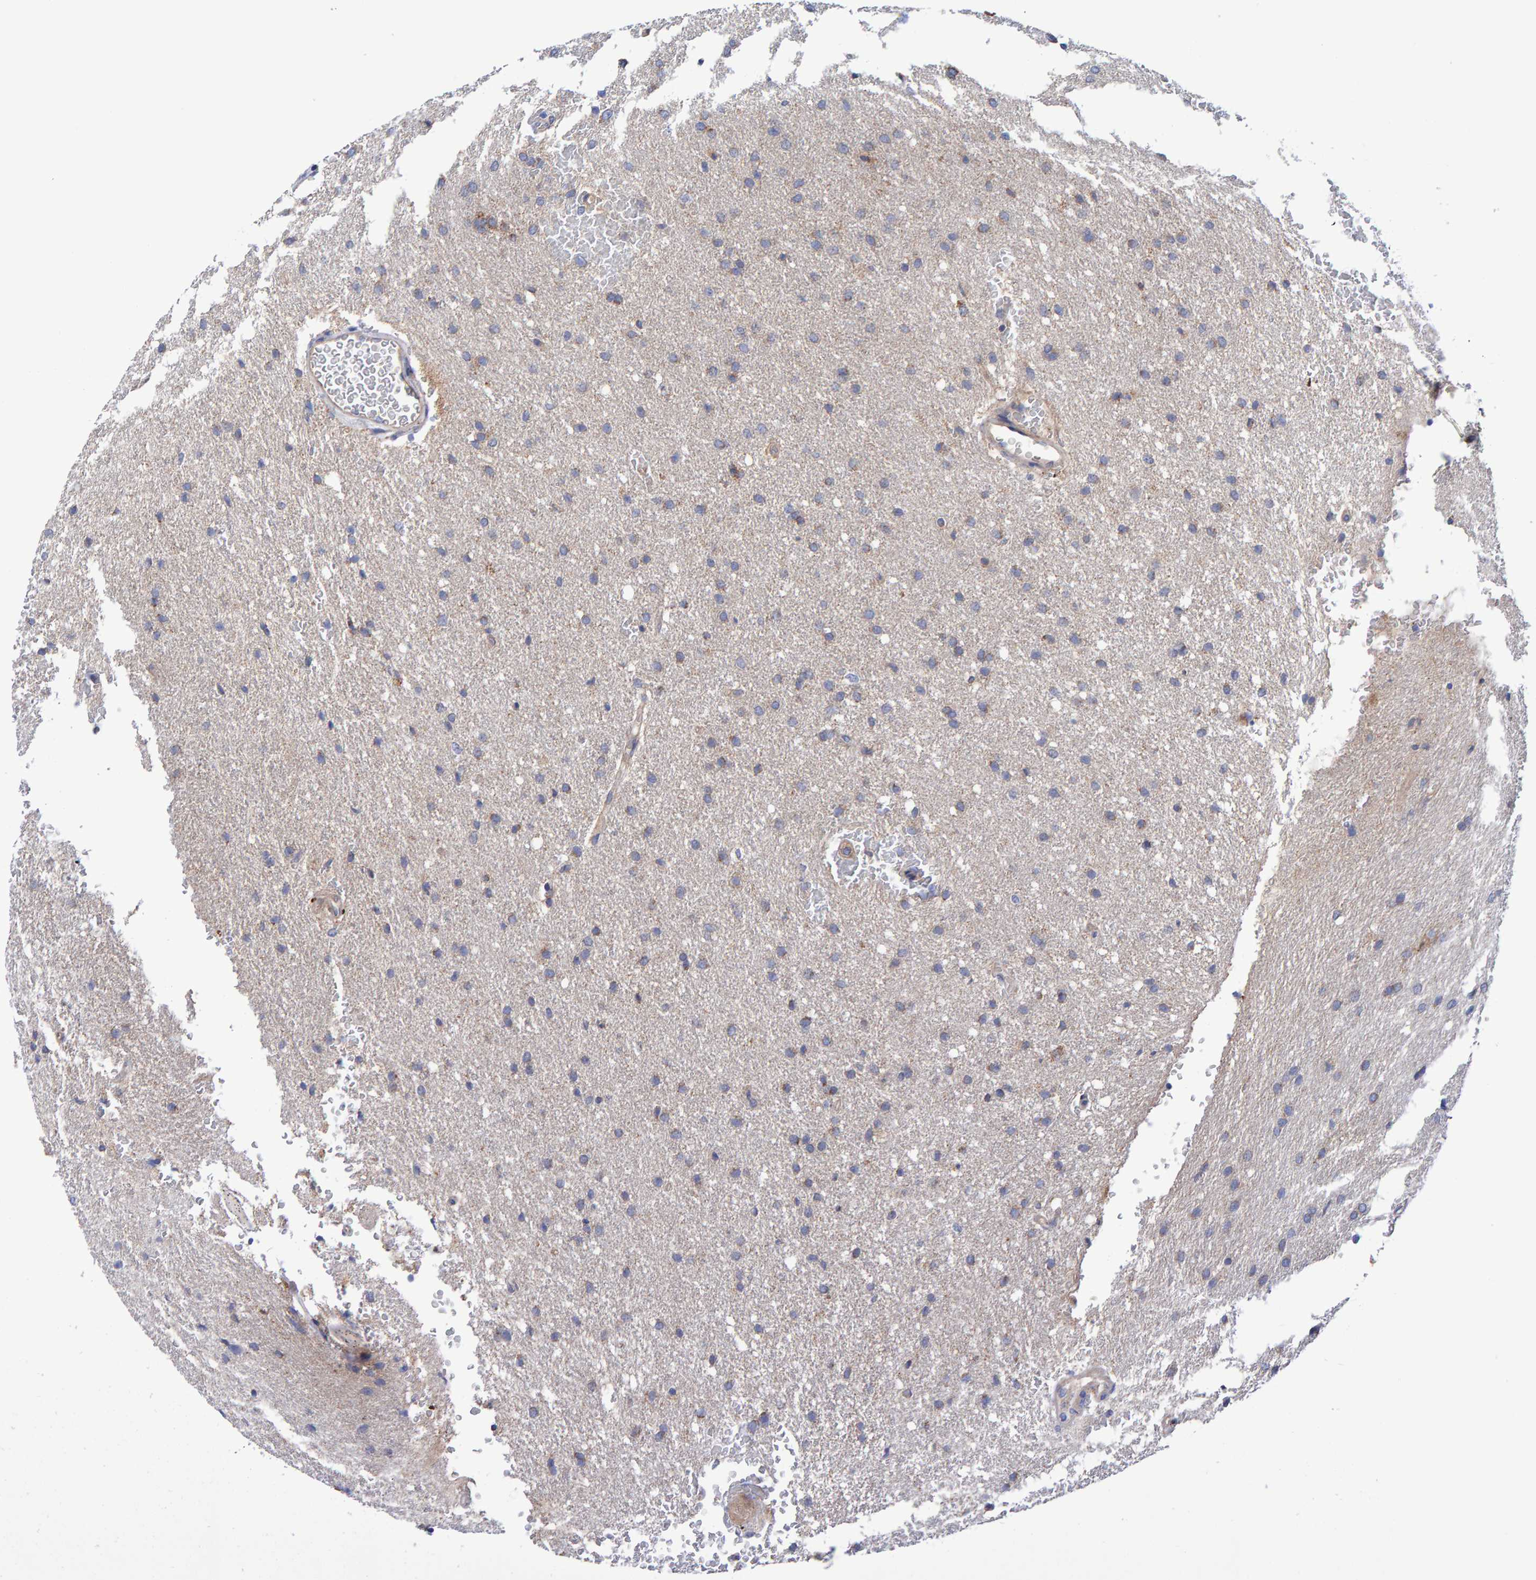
{"staining": {"intensity": "weak", "quantity": "25%-75%", "location": "cytoplasmic/membranous"}, "tissue": "glioma", "cell_type": "Tumor cells", "image_type": "cancer", "snomed": [{"axis": "morphology", "description": "Glioma, malignant, Low grade"}, {"axis": "topography", "description": "Brain"}], "caption": "The micrograph exhibits immunohistochemical staining of malignant glioma (low-grade). There is weak cytoplasmic/membranous positivity is appreciated in approximately 25%-75% of tumor cells.", "gene": "EFR3A", "patient": {"sex": "female", "age": 37}}